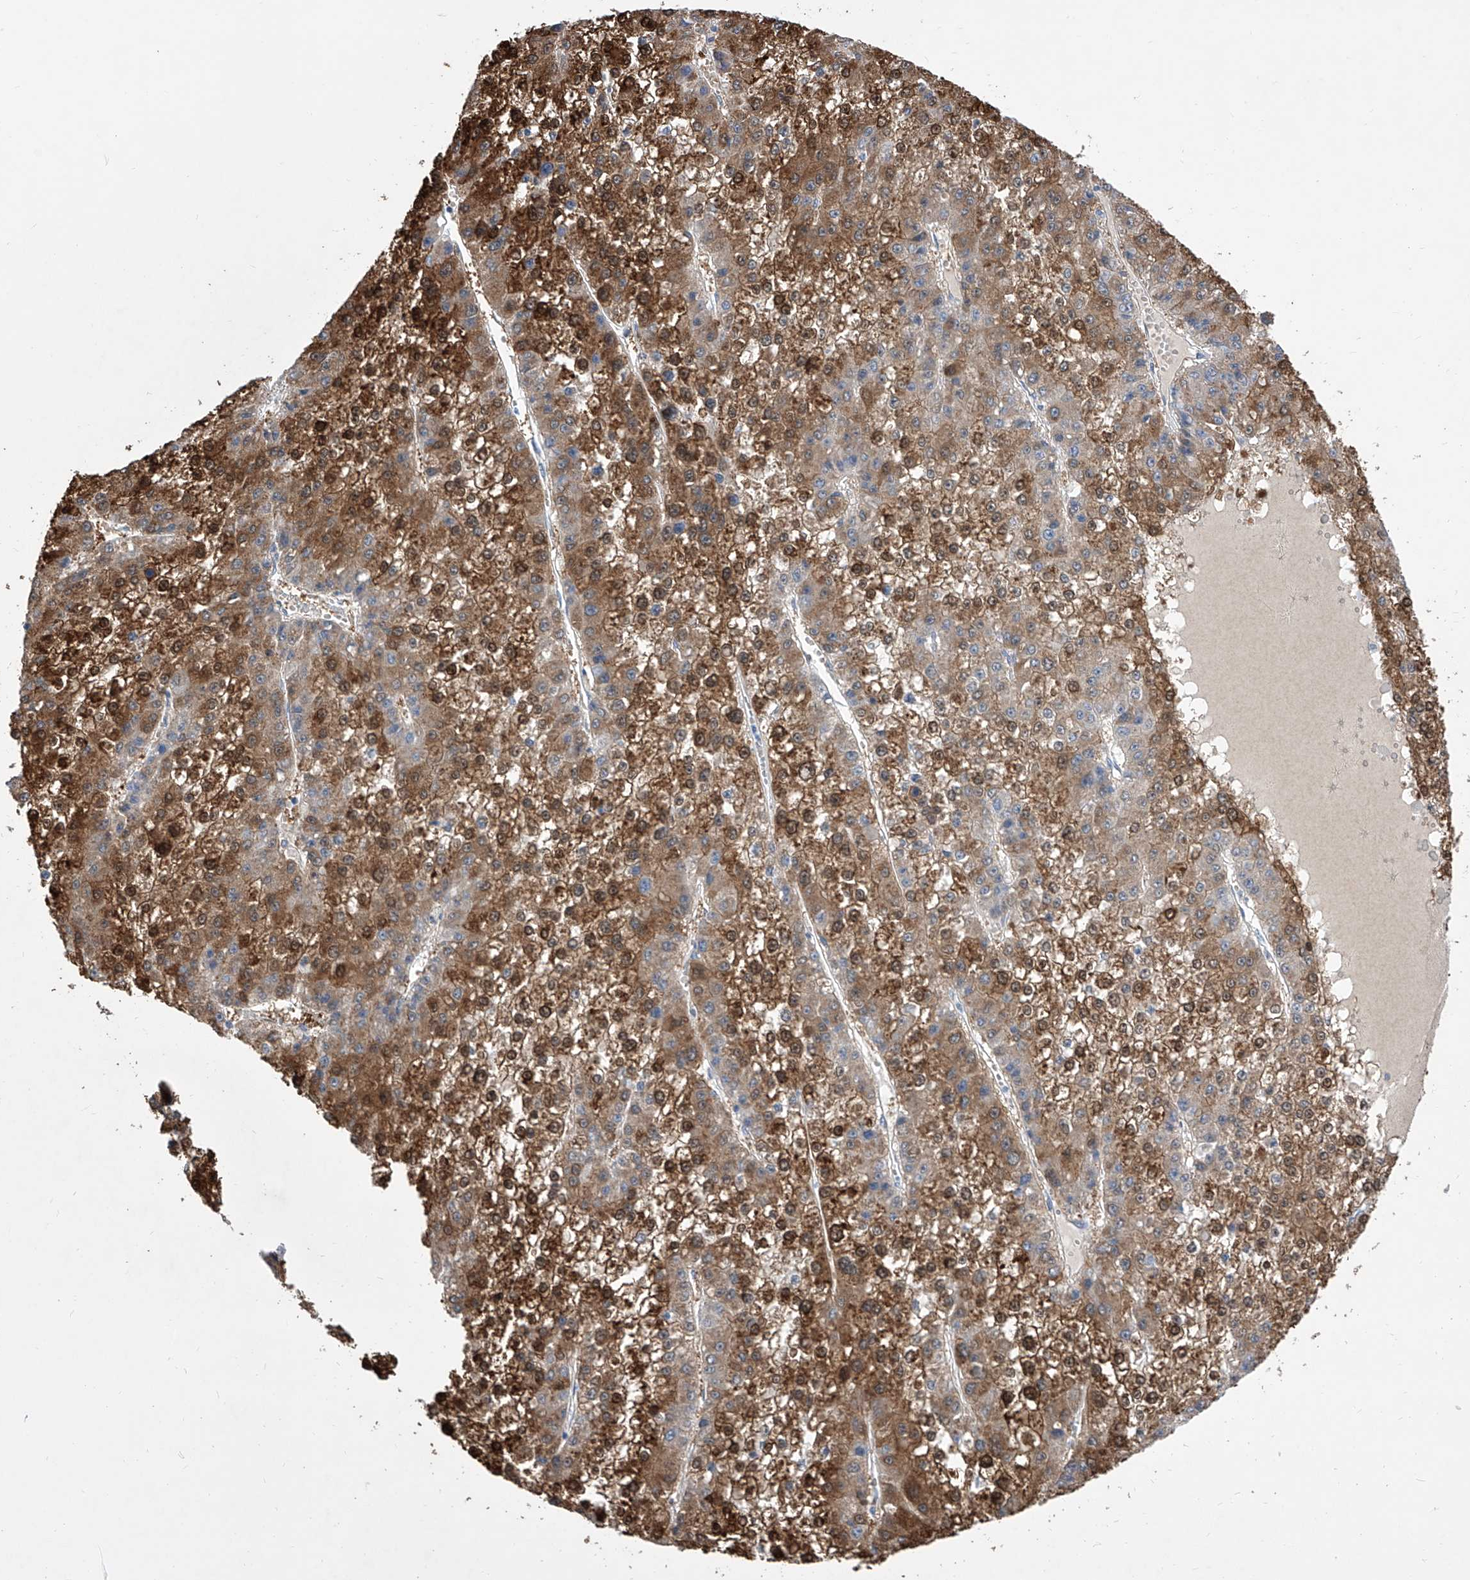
{"staining": {"intensity": "moderate", "quantity": ">75%", "location": "cytoplasmic/membranous"}, "tissue": "liver cancer", "cell_type": "Tumor cells", "image_type": "cancer", "snomed": [{"axis": "morphology", "description": "Carcinoma, Hepatocellular, NOS"}, {"axis": "topography", "description": "Liver"}], "caption": "Liver hepatocellular carcinoma stained for a protein (brown) displays moderate cytoplasmic/membranous positive expression in approximately >75% of tumor cells.", "gene": "TJAP1", "patient": {"sex": "female", "age": 73}}